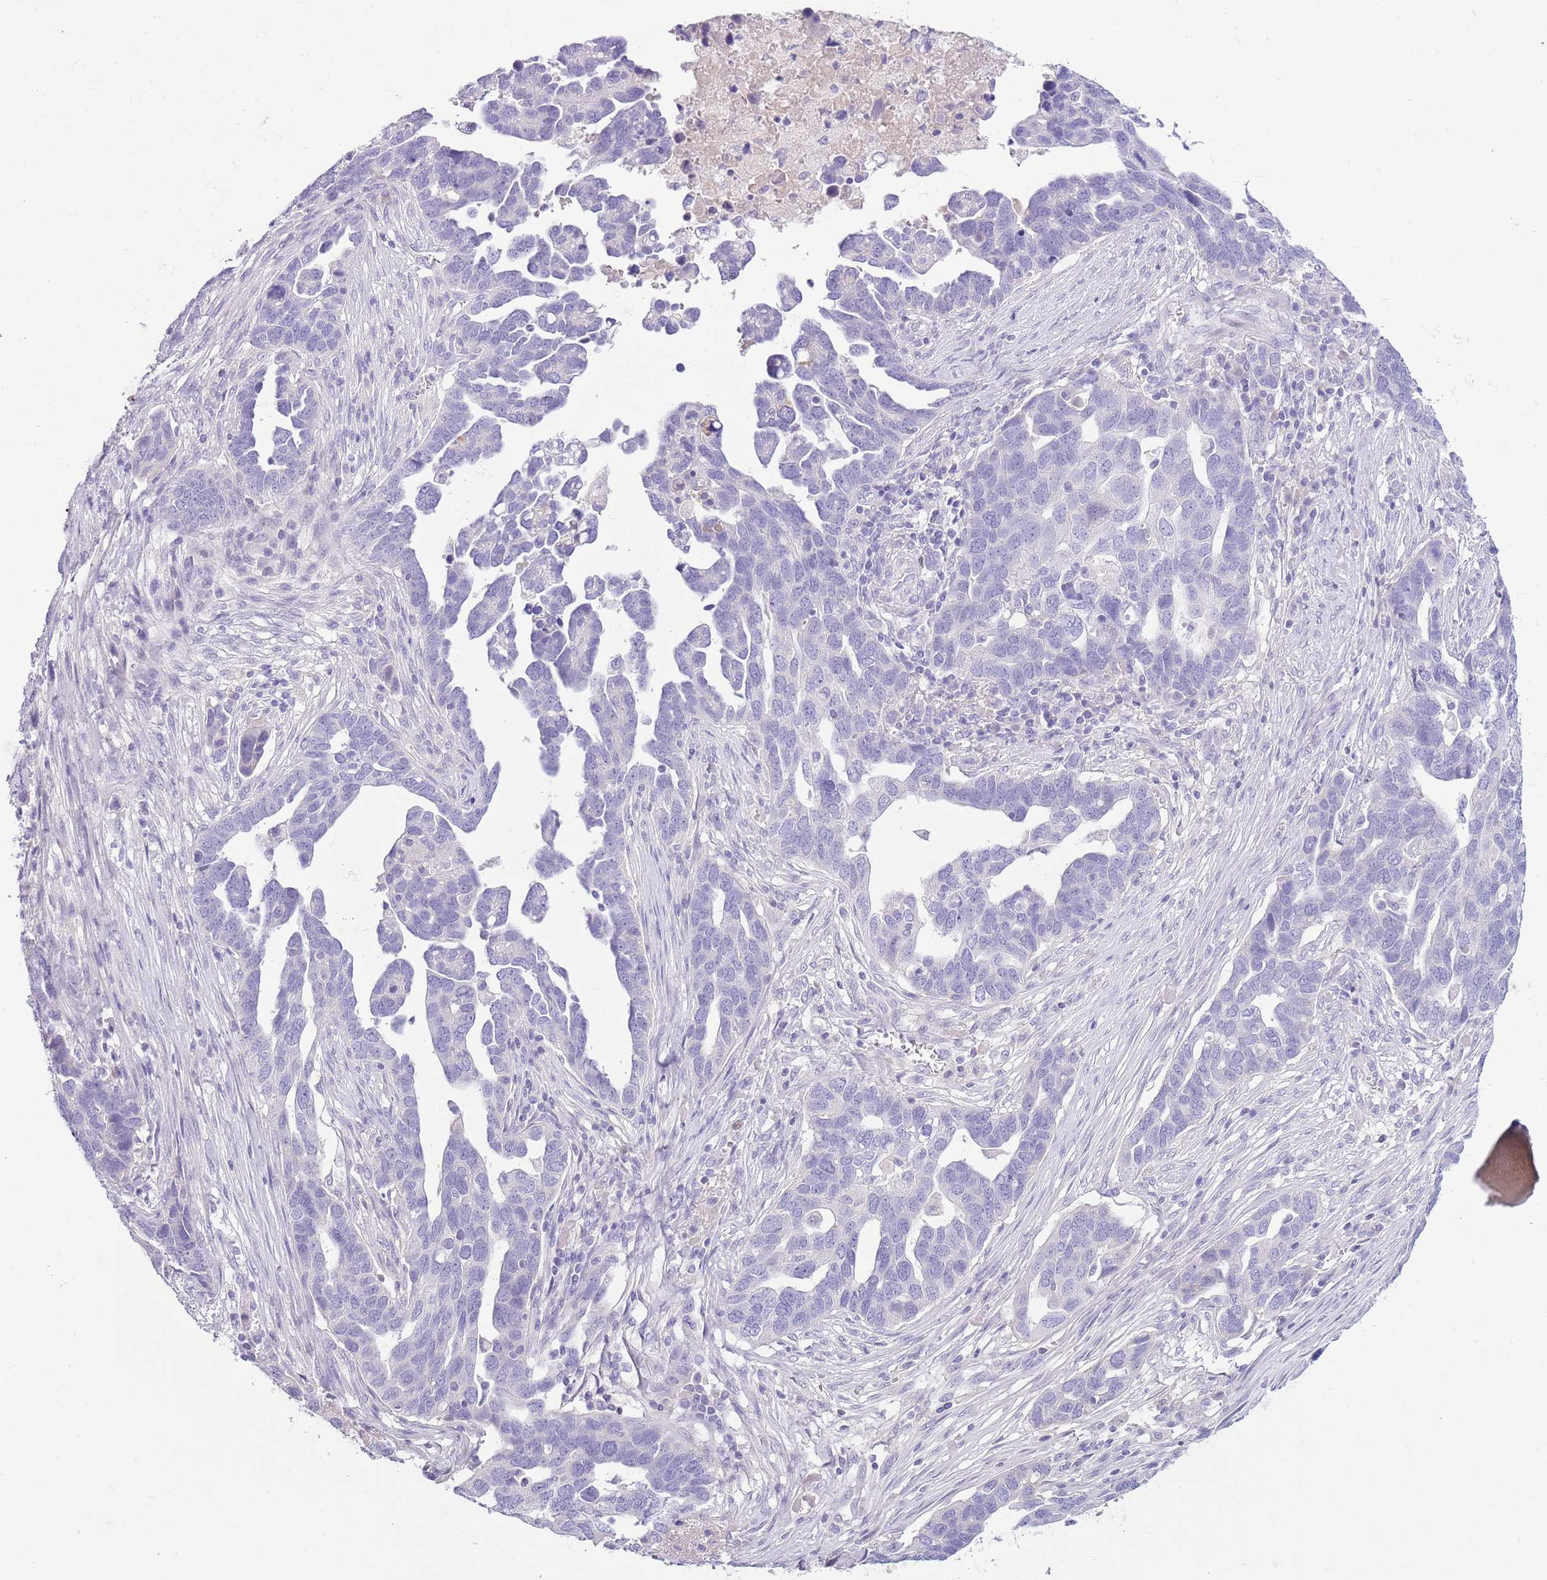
{"staining": {"intensity": "negative", "quantity": "none", "location": "none"}, "tissue": "ovarian cancer", "cell_type": "Tumor cells", "image_type": "cancer", "snomed": [{"axis": "morphology", "description": "Cystadenocarcinoma, serous, NOS"}, {"axis": "topography", "description": "Ovary"}], "caption": "Tumor cells show no significant expression in ovarian cancer (serous cystadenocarcinoma).", "gene": "TOX2", "patient": {"sex": "female", "age": 54}}